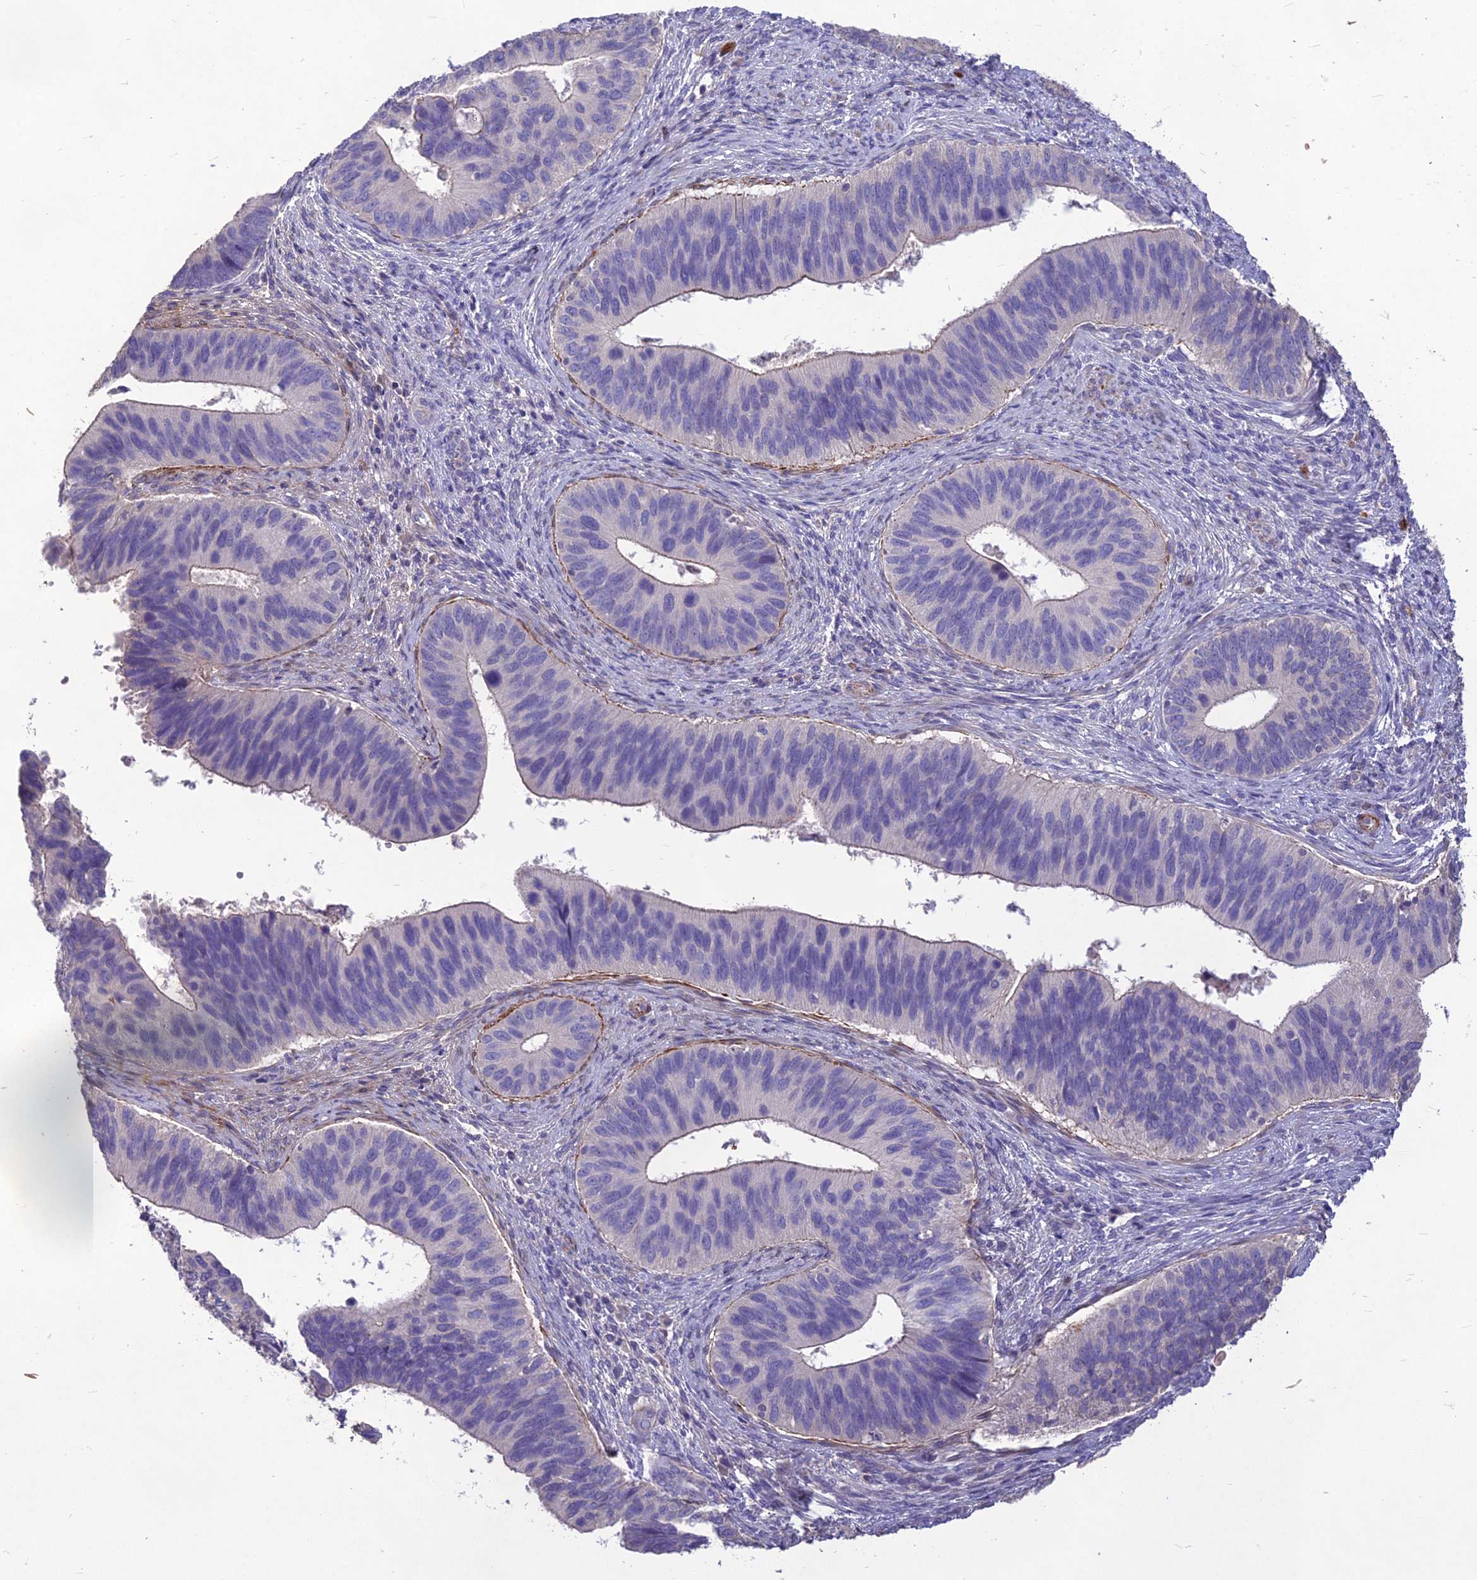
{"staining": {"intensity": "weak", "quantity": "25%-75%", "location": "cytoplasmic/membranous"}, "tissue": "cervical cancer", "cell_type": "Tumor cells", "image_type": "cancer", "snomed": [{"axis": "morphology", "description": "Adenocarcinoma, NOS"}, {"axis": "topography", "description": "Cervix"}], "caption": "This is an image of immunohistochemistry (IHC) staining of cervical cancer (adenocarcinoma), which shows weak staining in the cytoplasmic/membranous of tumor cells.", "gene": "CLUH", "patient": {"sex": "female", "age": 42}}